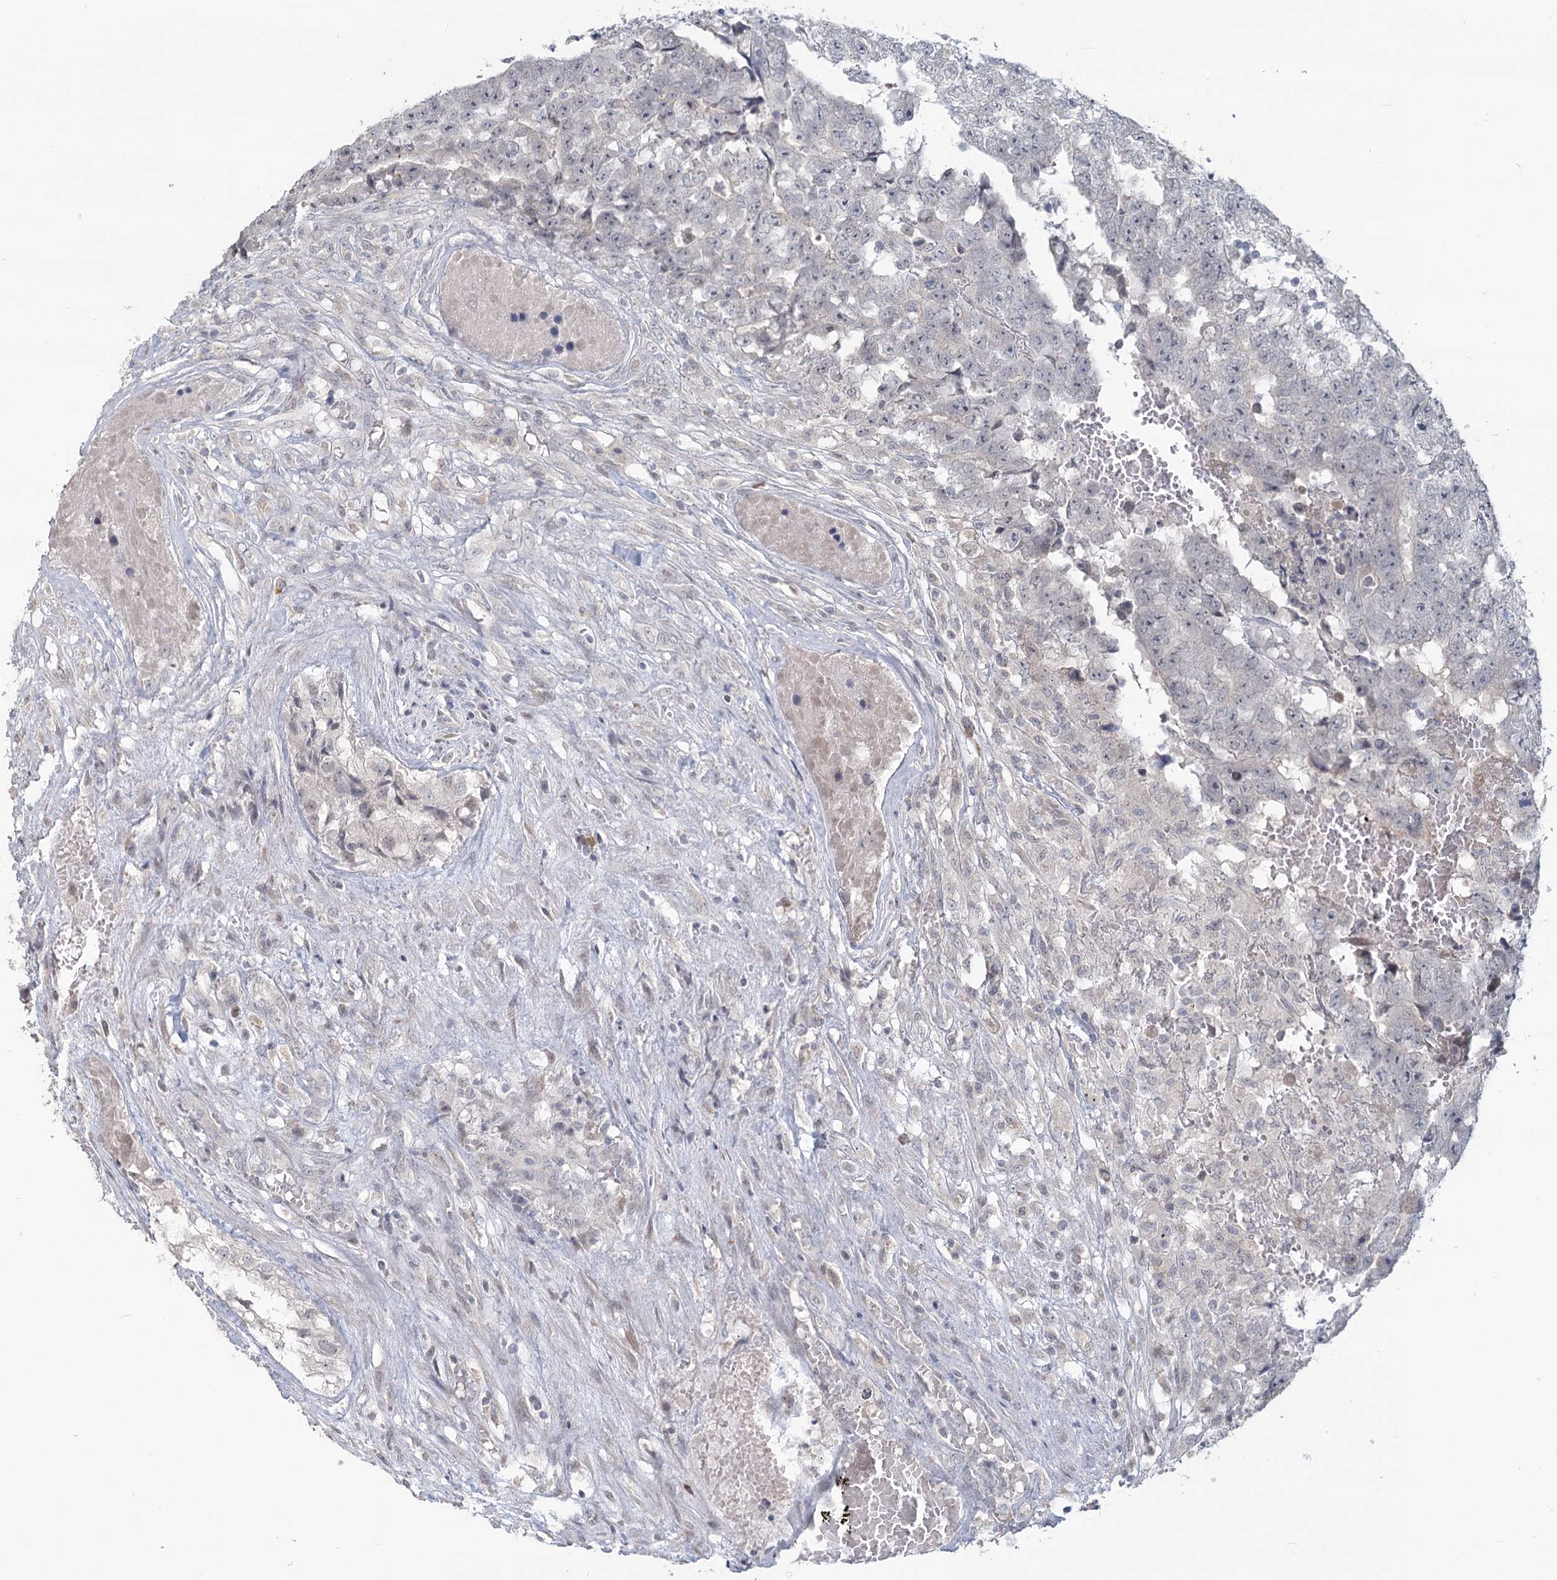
{"staining": {"intensity": "negative", "quantity": "none", "location": "none"}, "tissue": "testis cancer", "cell_type": "Tumor cells", "image_type": "cancer", "snomed": [{"axis": "morphology", "description": "Carcinoma, Embryonal, NOS"}, {"axis": "topography", "description": "Testis"}], "caption": "DAB immunohistochemical staining of embryonal carcinoma (testis) reveals no significant positivity in tumor cells.", "gene": "SLC9A3", "patient": {"sex": "male", "age": 25}}